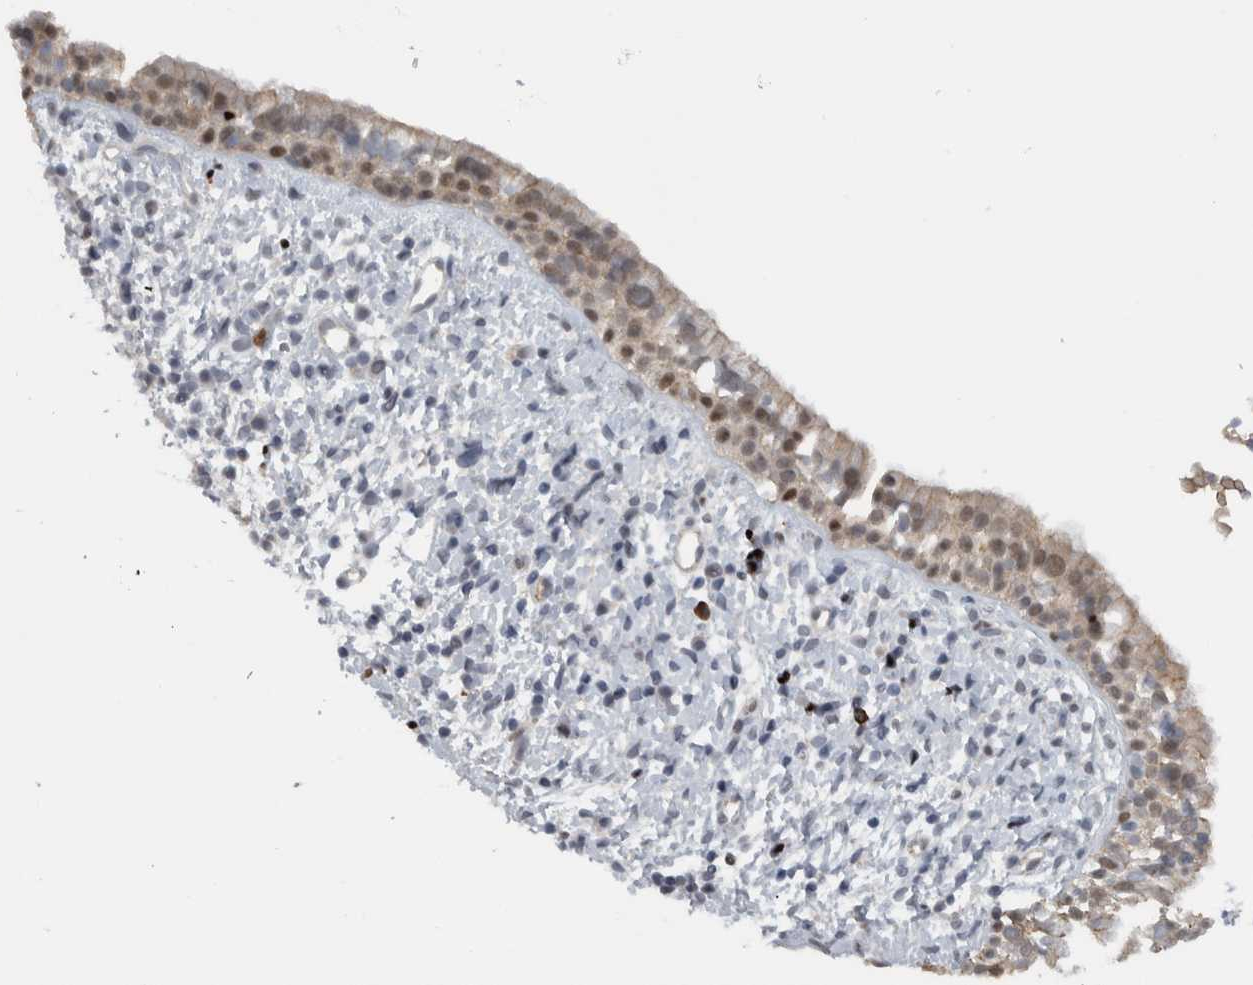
{"staining": {"intensity": "weak", "quantity": ">75%", "location": "cytoplasmic/membranous,nuclear"}, "tissue": "nasopharynx", "cell_type": "Respiratory epithelial cells", "image_type": "normal", "snomed": [{"axis": "morphology", "description": "Normal tissue, NOS"}, {"axis": "topography", "description": "Nasopharynx"}], "caption": "IHC of normal nasopharynx exhibits low levels of weak cytoplasmic/membranous,nuclear positivity in approximately >75% of respiratory epithelial cells. (Brightfield microscopy of DAB IHC at high magnification).", "gene": "ADPRM", "patient": {"sex": "male", "age": 22}}